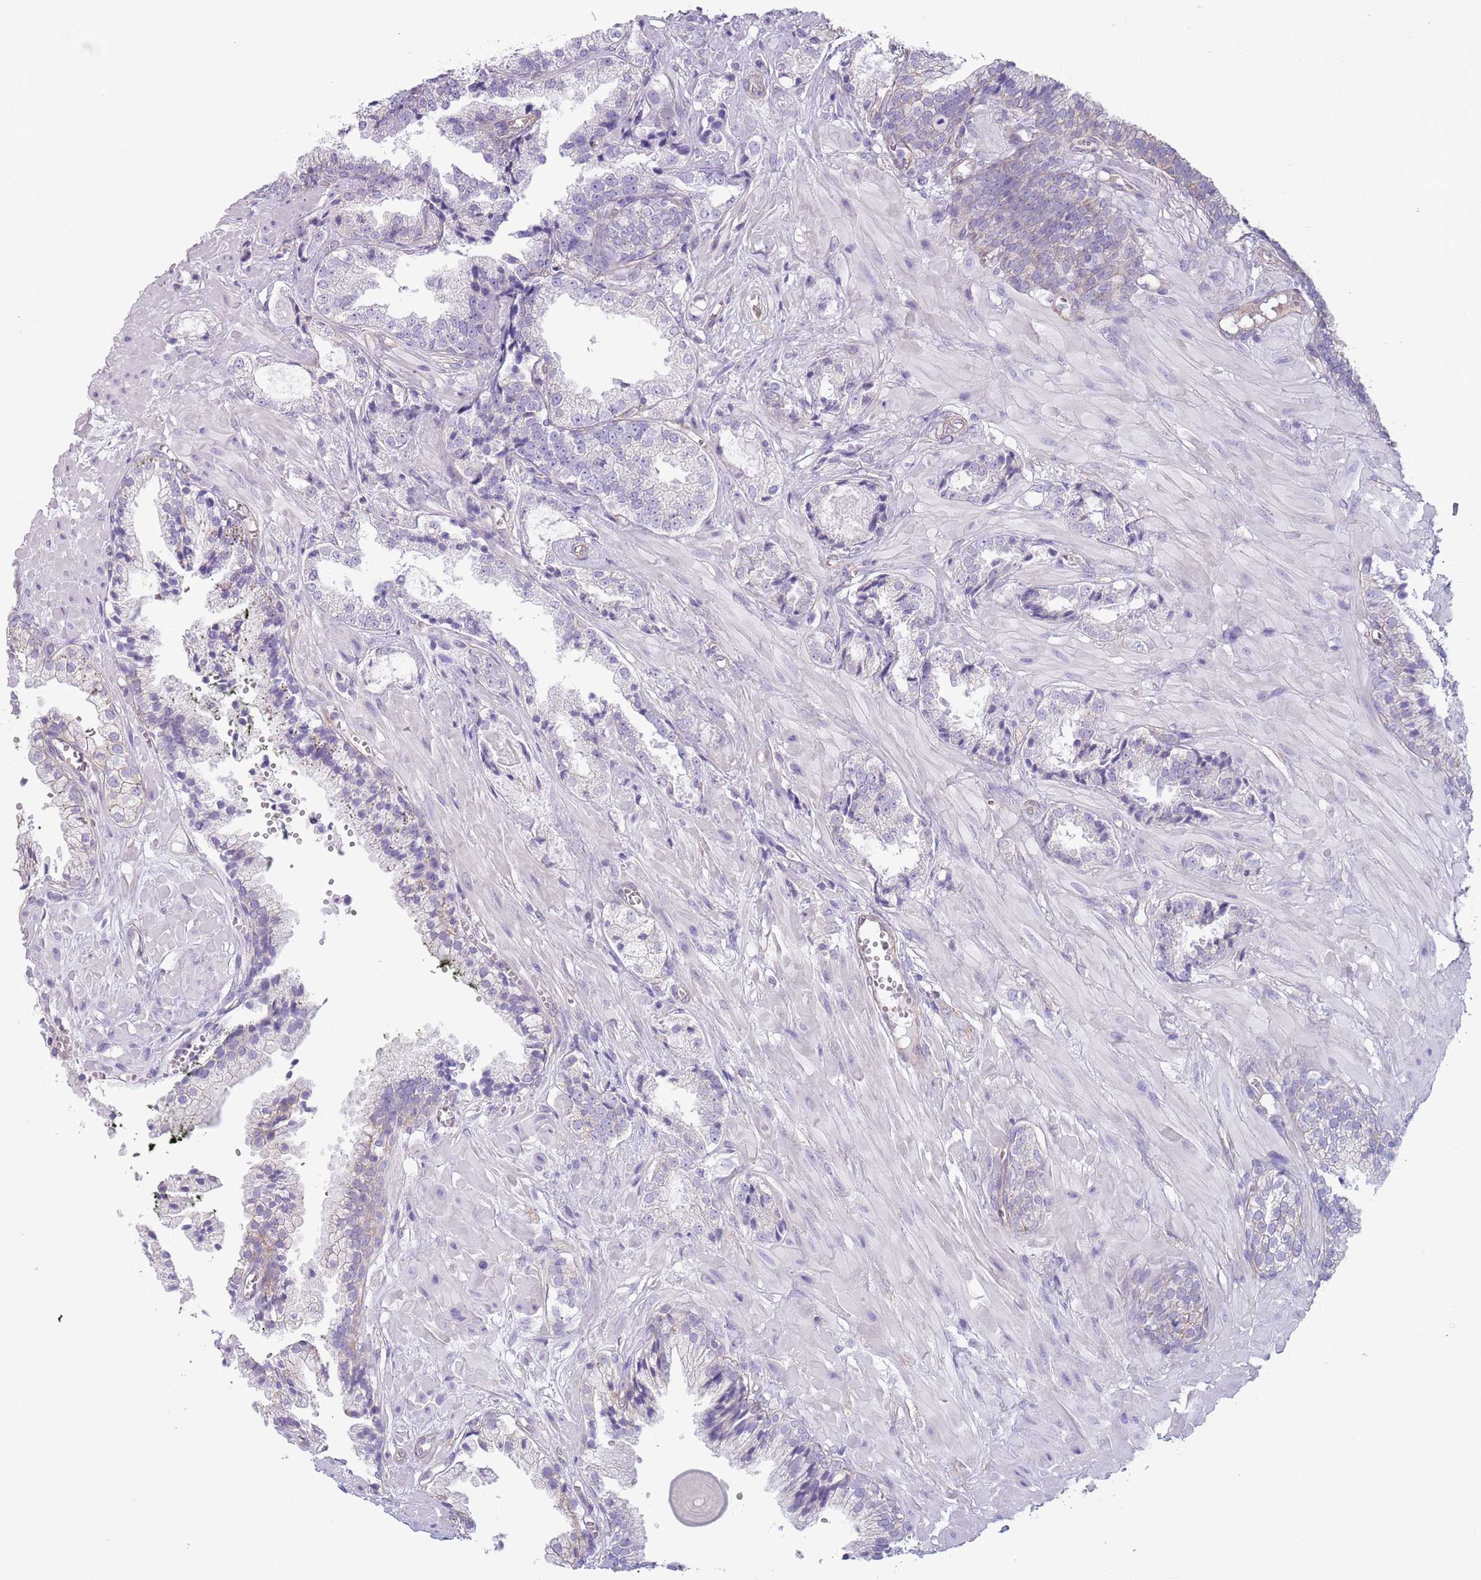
{"staining": {"intensity": "negative", "quantity": "none", "location": "none"}, "tissue": "prostate cancer", "cell_type": "Tumor cells", "image_type": "cancer", "snomed": [{"axis": "morphology", "description": "Adenocarcinoma, High grade"}, {"axis": "topography", "description": "Prostate"}], "caption": "An immunohistochemistry image of prostate cancer (high-grade adenocarcinoma) is shown. There is no staining in tumor cells of prostate cancer (high-grade adenocarcinoma).", "gene": "RBP3", "patient": {"sex": "male", "age": 71}}